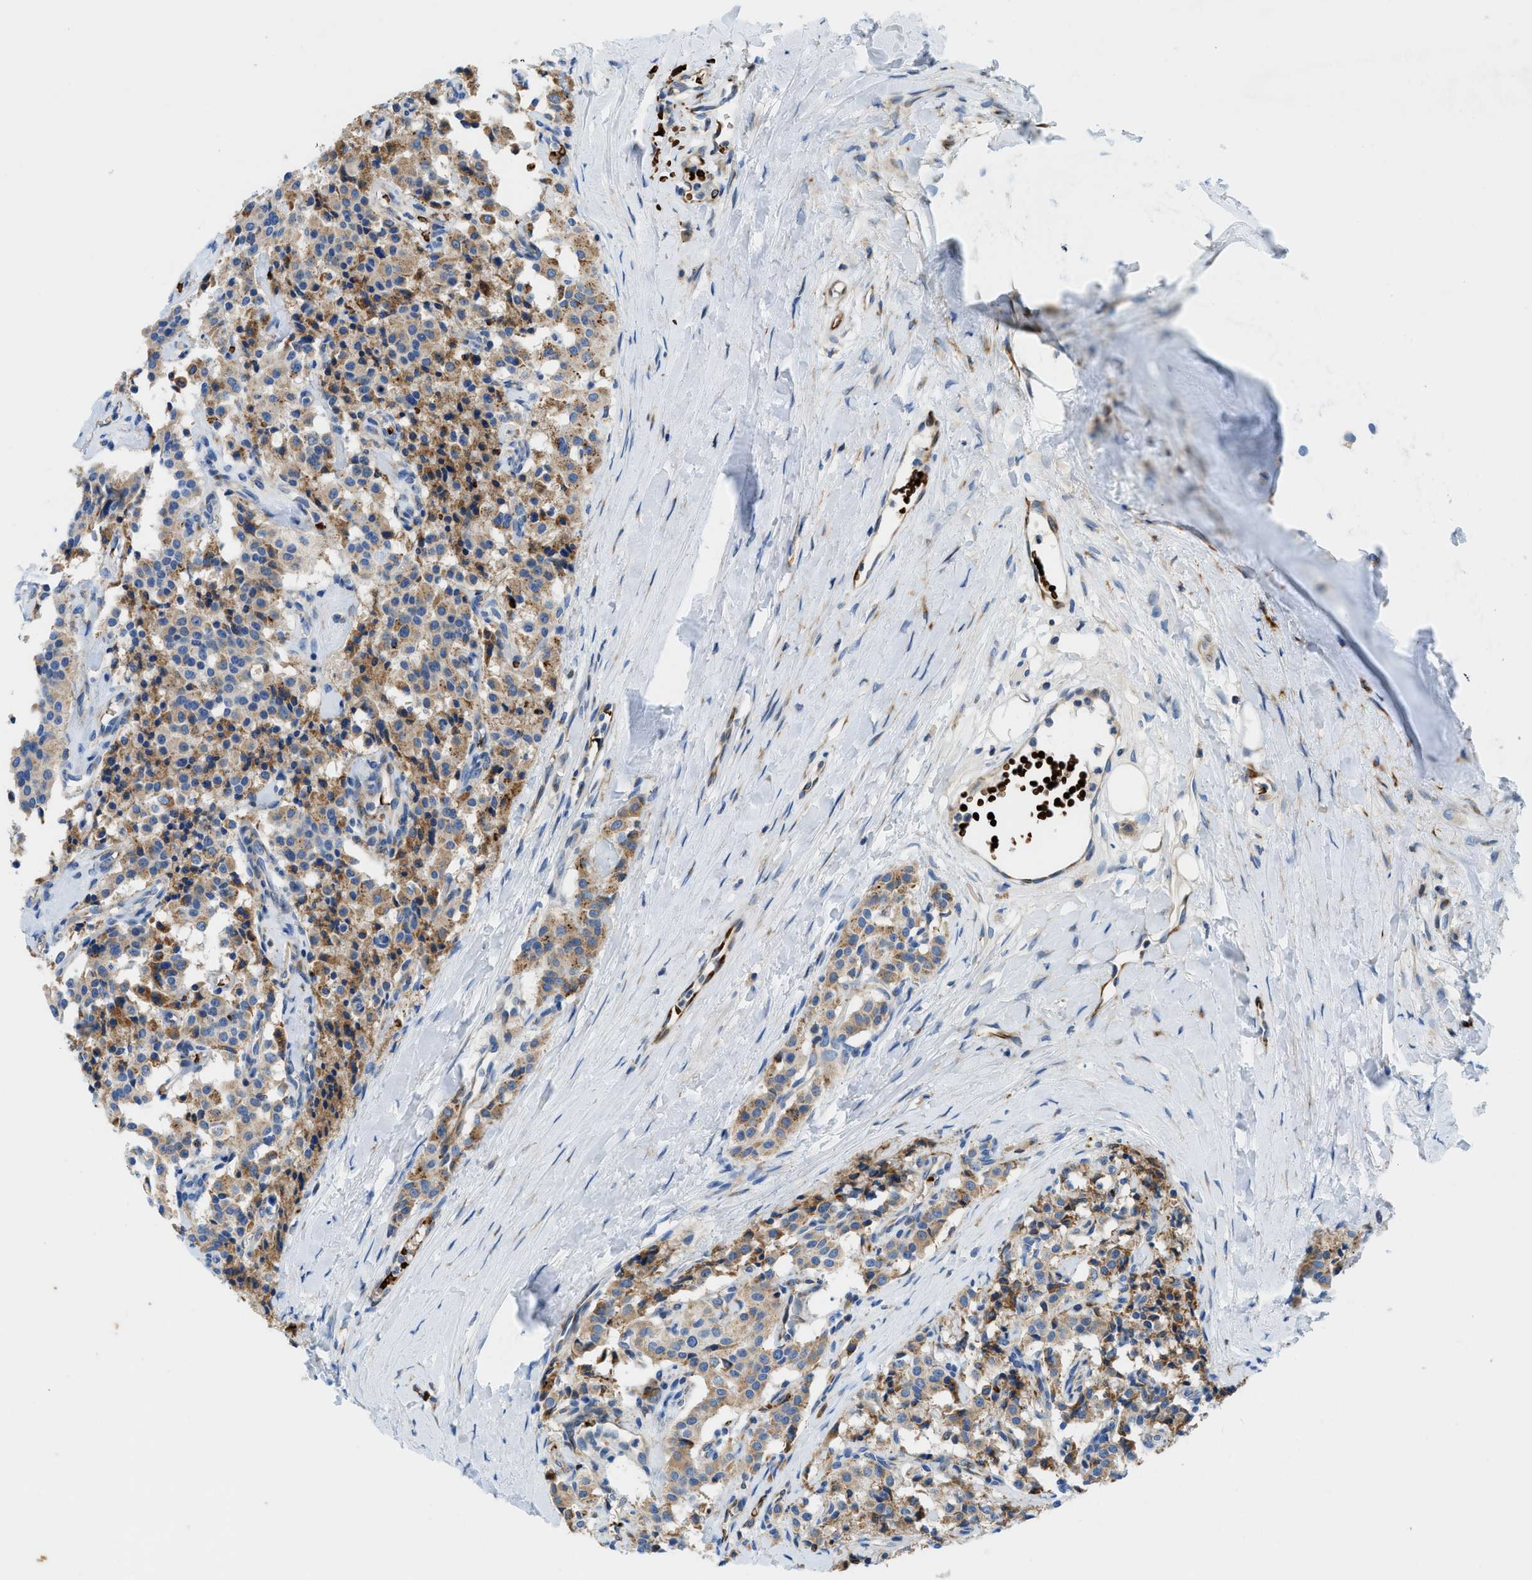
{"staining": {"intensity": "moderate", "quantity": ">75%", "location": "cytoplasmic/membranous"}, "tissue": "carcinoid", "cell_type": "Tumor cells", "image_type": "cancer", "snomed": [{"axis": "morphology", "description": "Carcinoid, malignant, NOS"}, {"axis": "topography", "description": "Lung"}], "caption": "A medium amount of moderate cytoplasmic/membranous expression is appreciated in approximately >75% of tumor cells in carcinoid (malignant) tissue.", "gene": "ZNF831", "patient": {"sex": "male", "age": 30}}